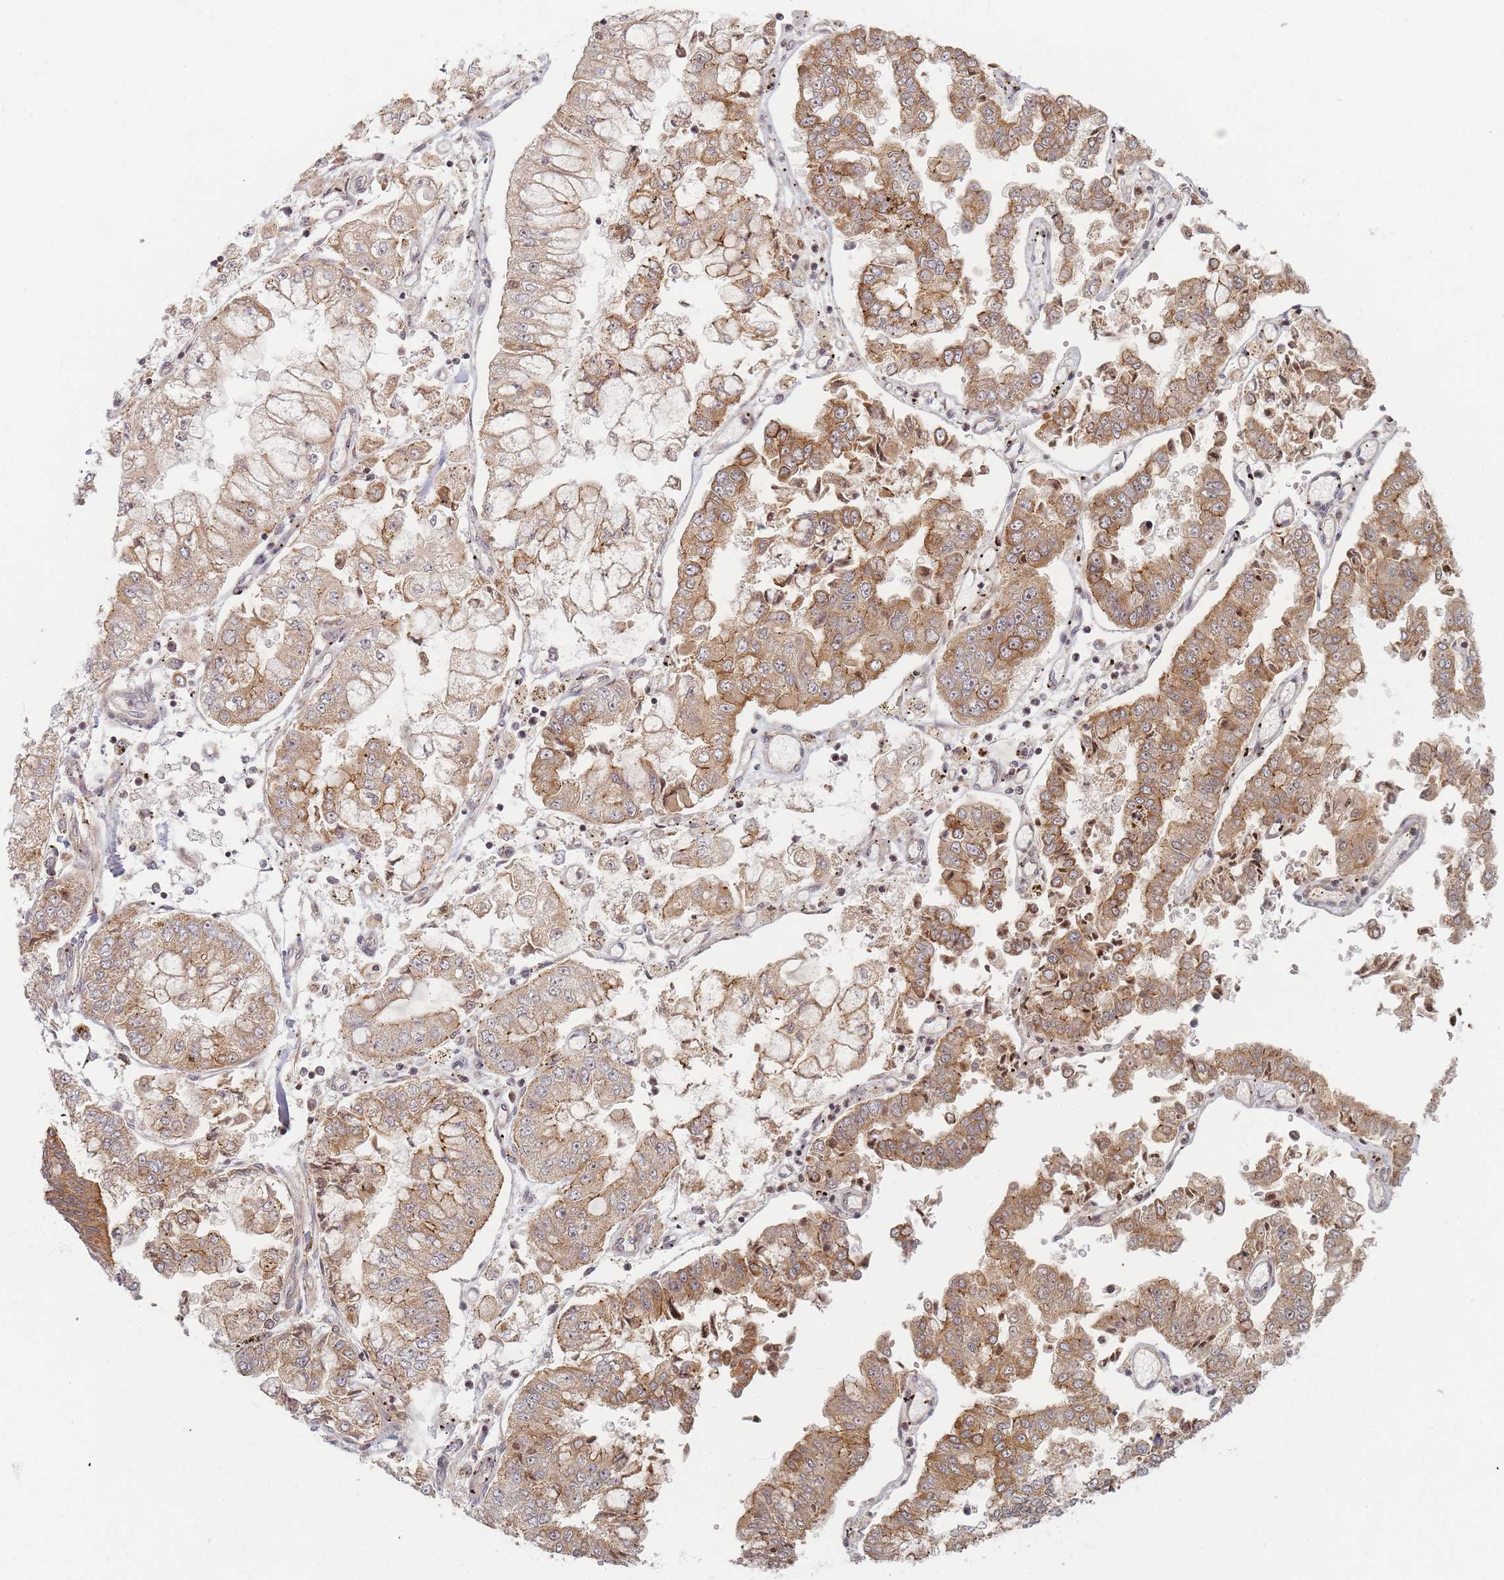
{"staining": {"intensity": "moderate", "quantity": ">75%", "location": "cytoplasmic/membranous"}, "tissue": "stomach cancer", "cell_type": "Tumor cells", "image_type": "cancer", "snomed": [{"axis": "morphology", "description": "Adenocarcinoma, NOS"}, {"axis": "topography", "description": "Stomach"}], "caption": "Immunohistochemical staining of adenocarcinoma (stomach) demonstrates medium levels of moderate cytoplasmic/membranous protein expression in approximately >75% of tumor cells. (IHC, brightfield microscopy, high magnification).", "gene": "RADX", "patient": {"sex": "male", "age": 76}}